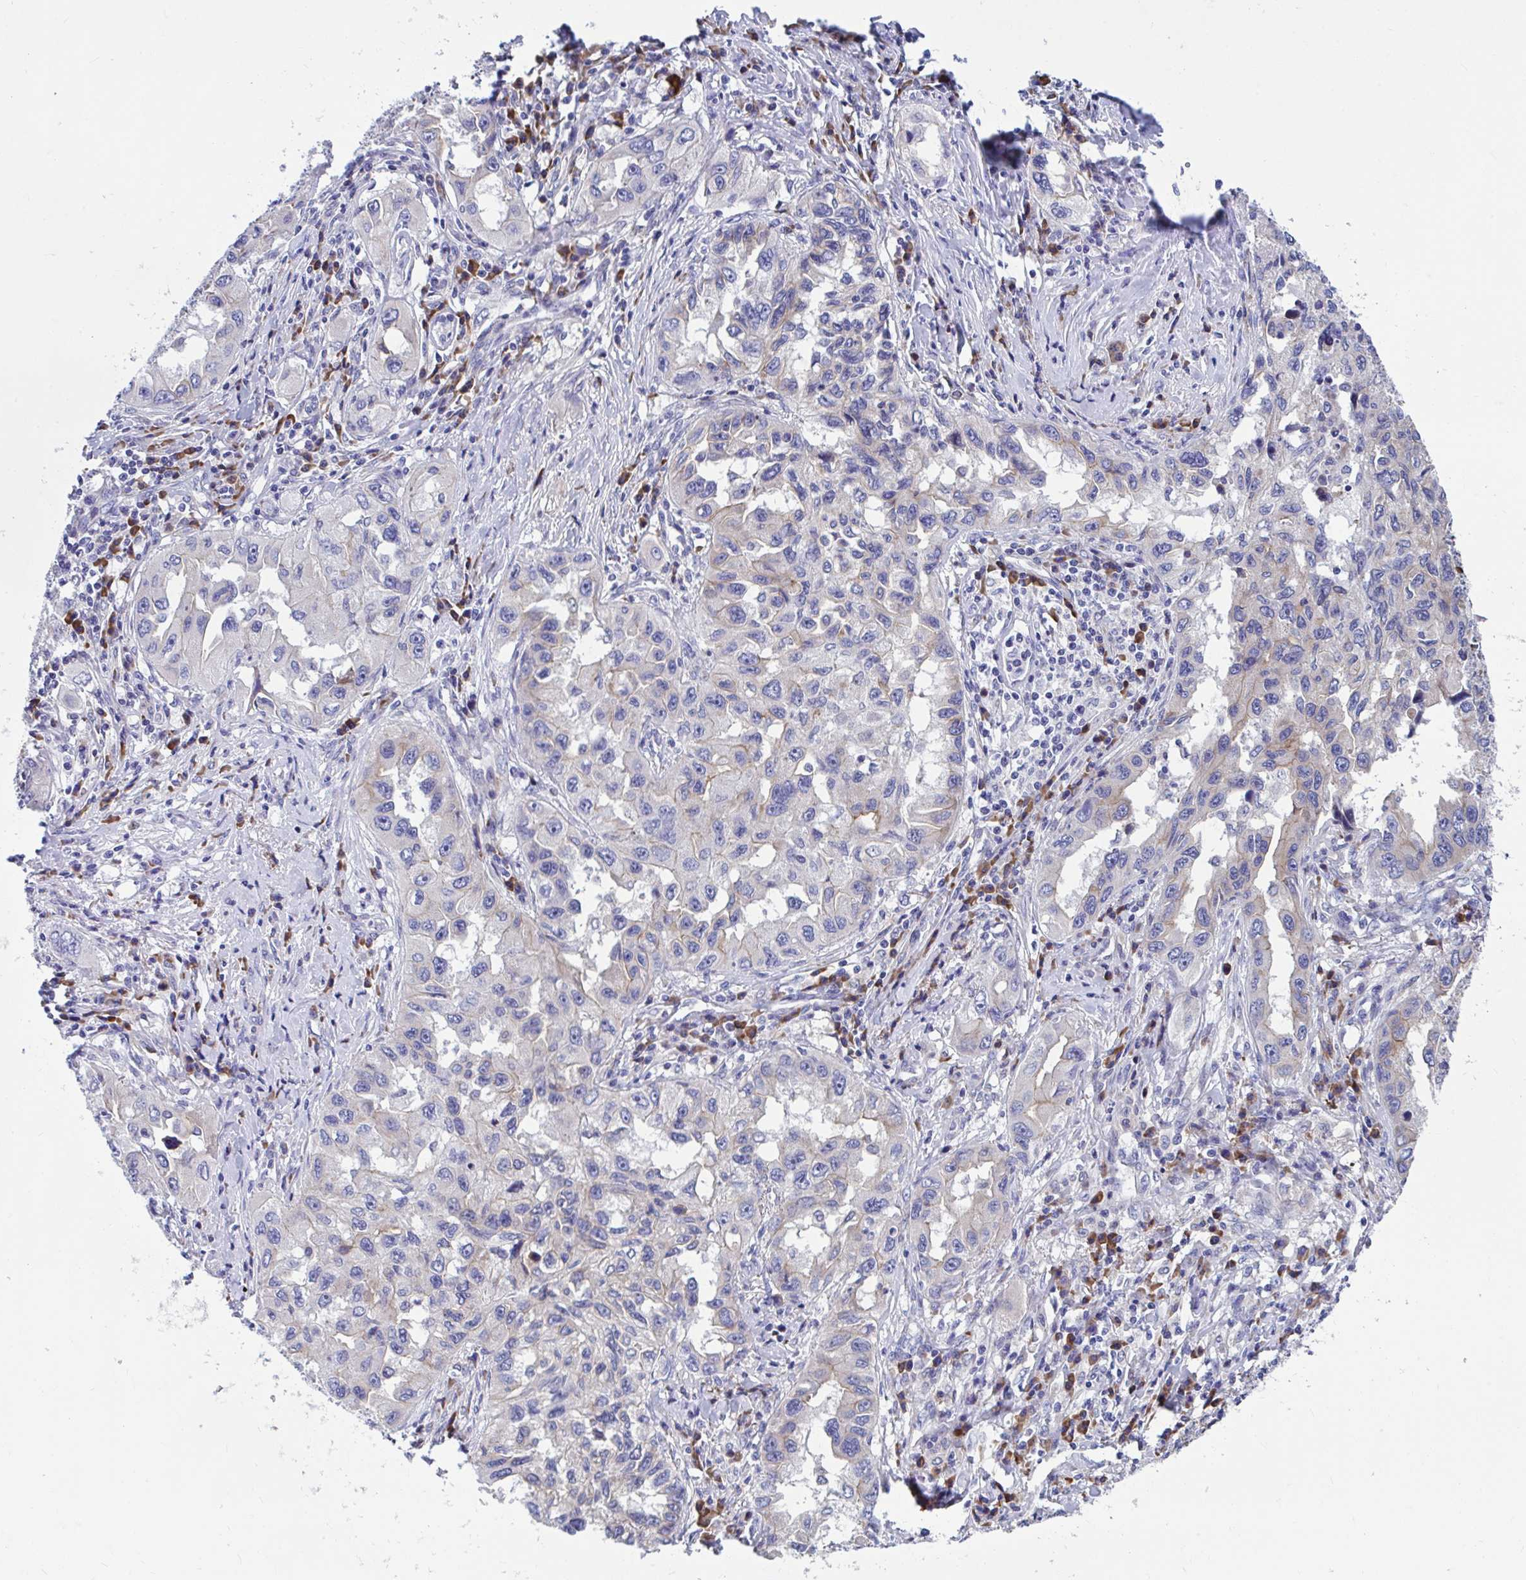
{"staining": {"intensity": "negative", "quantity": "none", "location": "none"}, "tissue": "lung cancer", "cell_type": "Tumor cells", "image_type": "cancer", "snomed": [{"axis": "morphology", "description": "Adenocarcinoma, NOS"}, {"axis": "topography", "description": "Lung"}], "caption": "Tumor cells are negative for brown protein staining in lung cancer (adenocarcinoma). (Brightfield microscopy of DAB IHC at high magnification).", "gene": "WBP1", "patient": {"sex": "female", "age": 73}}